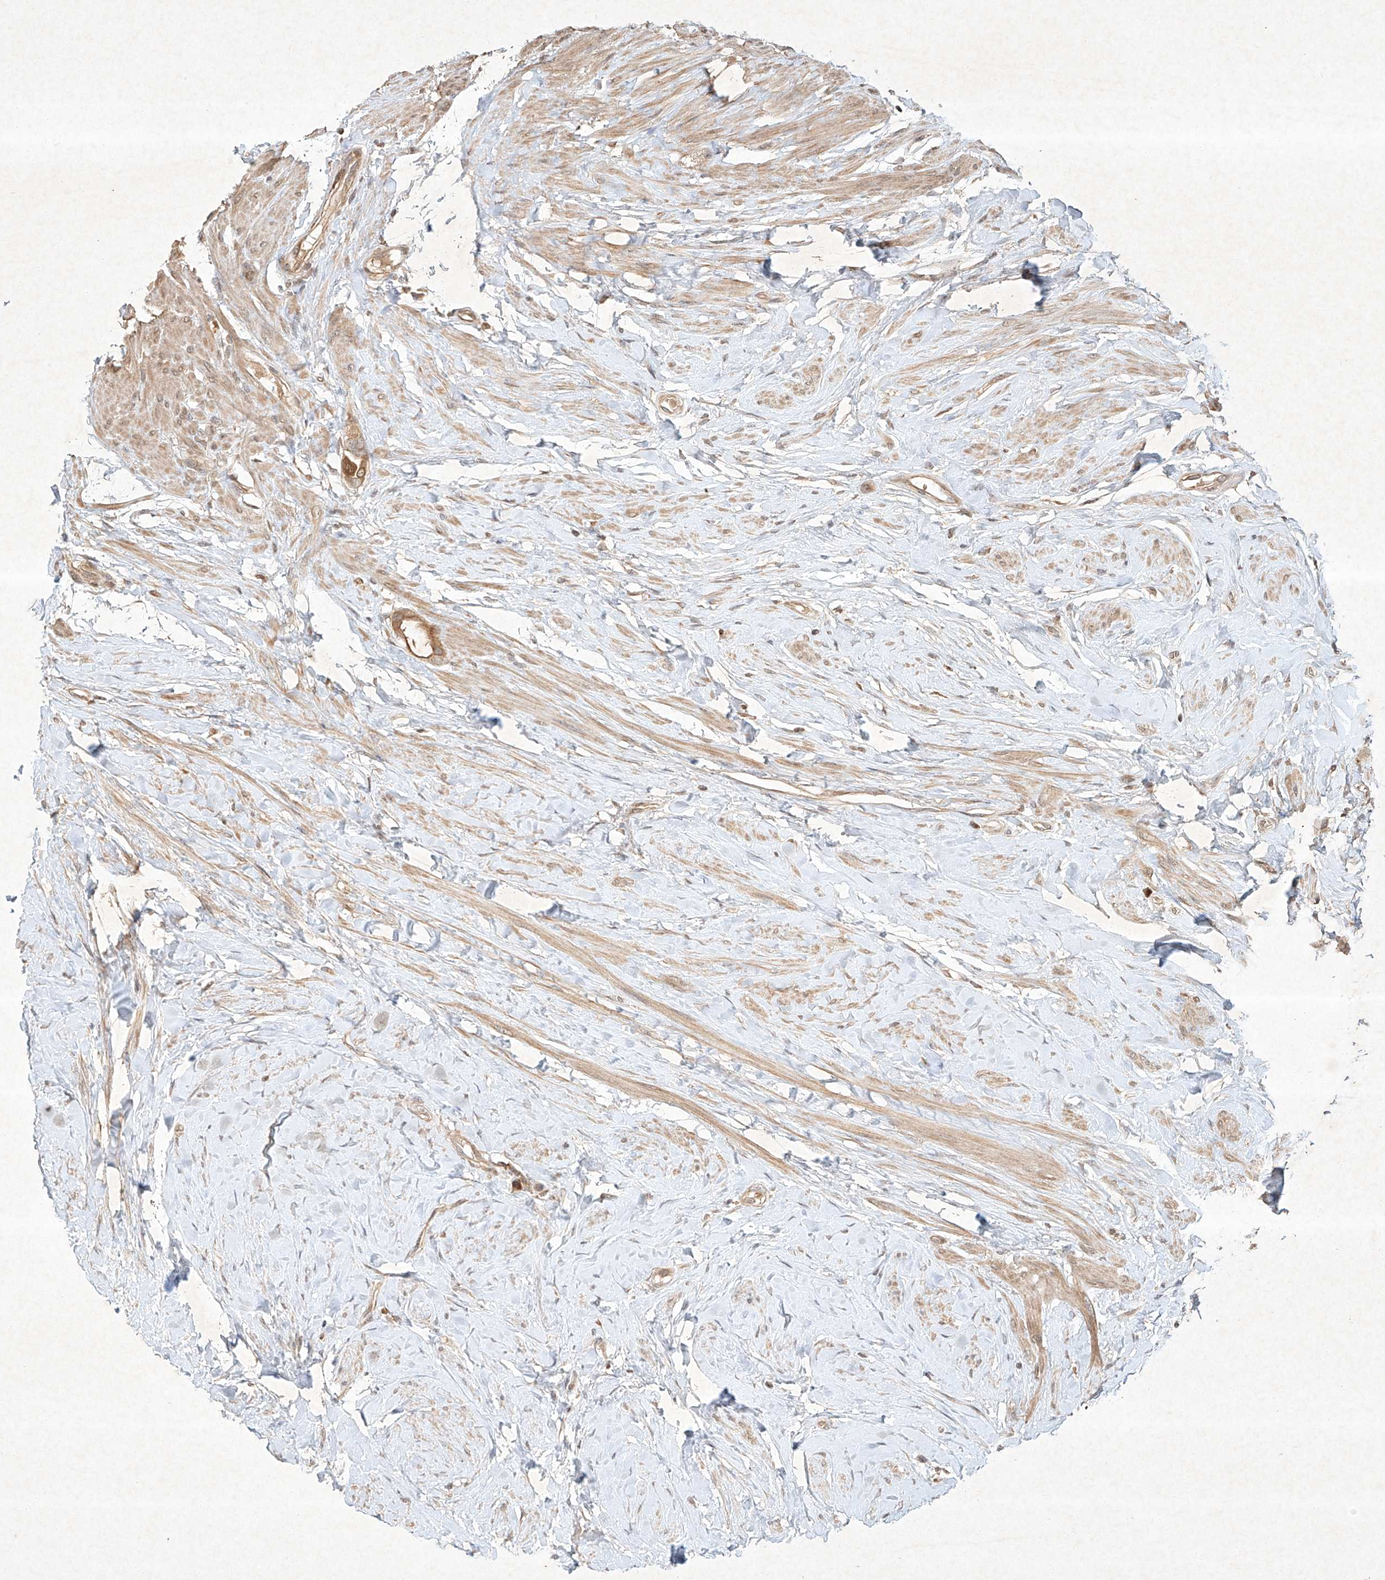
{"staining": {"intensity": "moderate", "quantity": ">75%", "location": "cytoplasmic/membranous"}, "tissue": "colorectal cancer", "cell_type": "Tumor cells", "image_type": "cancer", "snomed": [{"axis": "morphology", "description": "Adenocarcinoma, NOS"}, {"axis": "topography", "description": "Rectum"}], "caption": "Adenocarcinoma (colorectal) stained with a brown dye reveals moderate cytoplasmic/membranous positive positivity in approximately >75% of tumor cells.", "gene": "BTRC", "patient": {"sex": "male", "age": 51}}